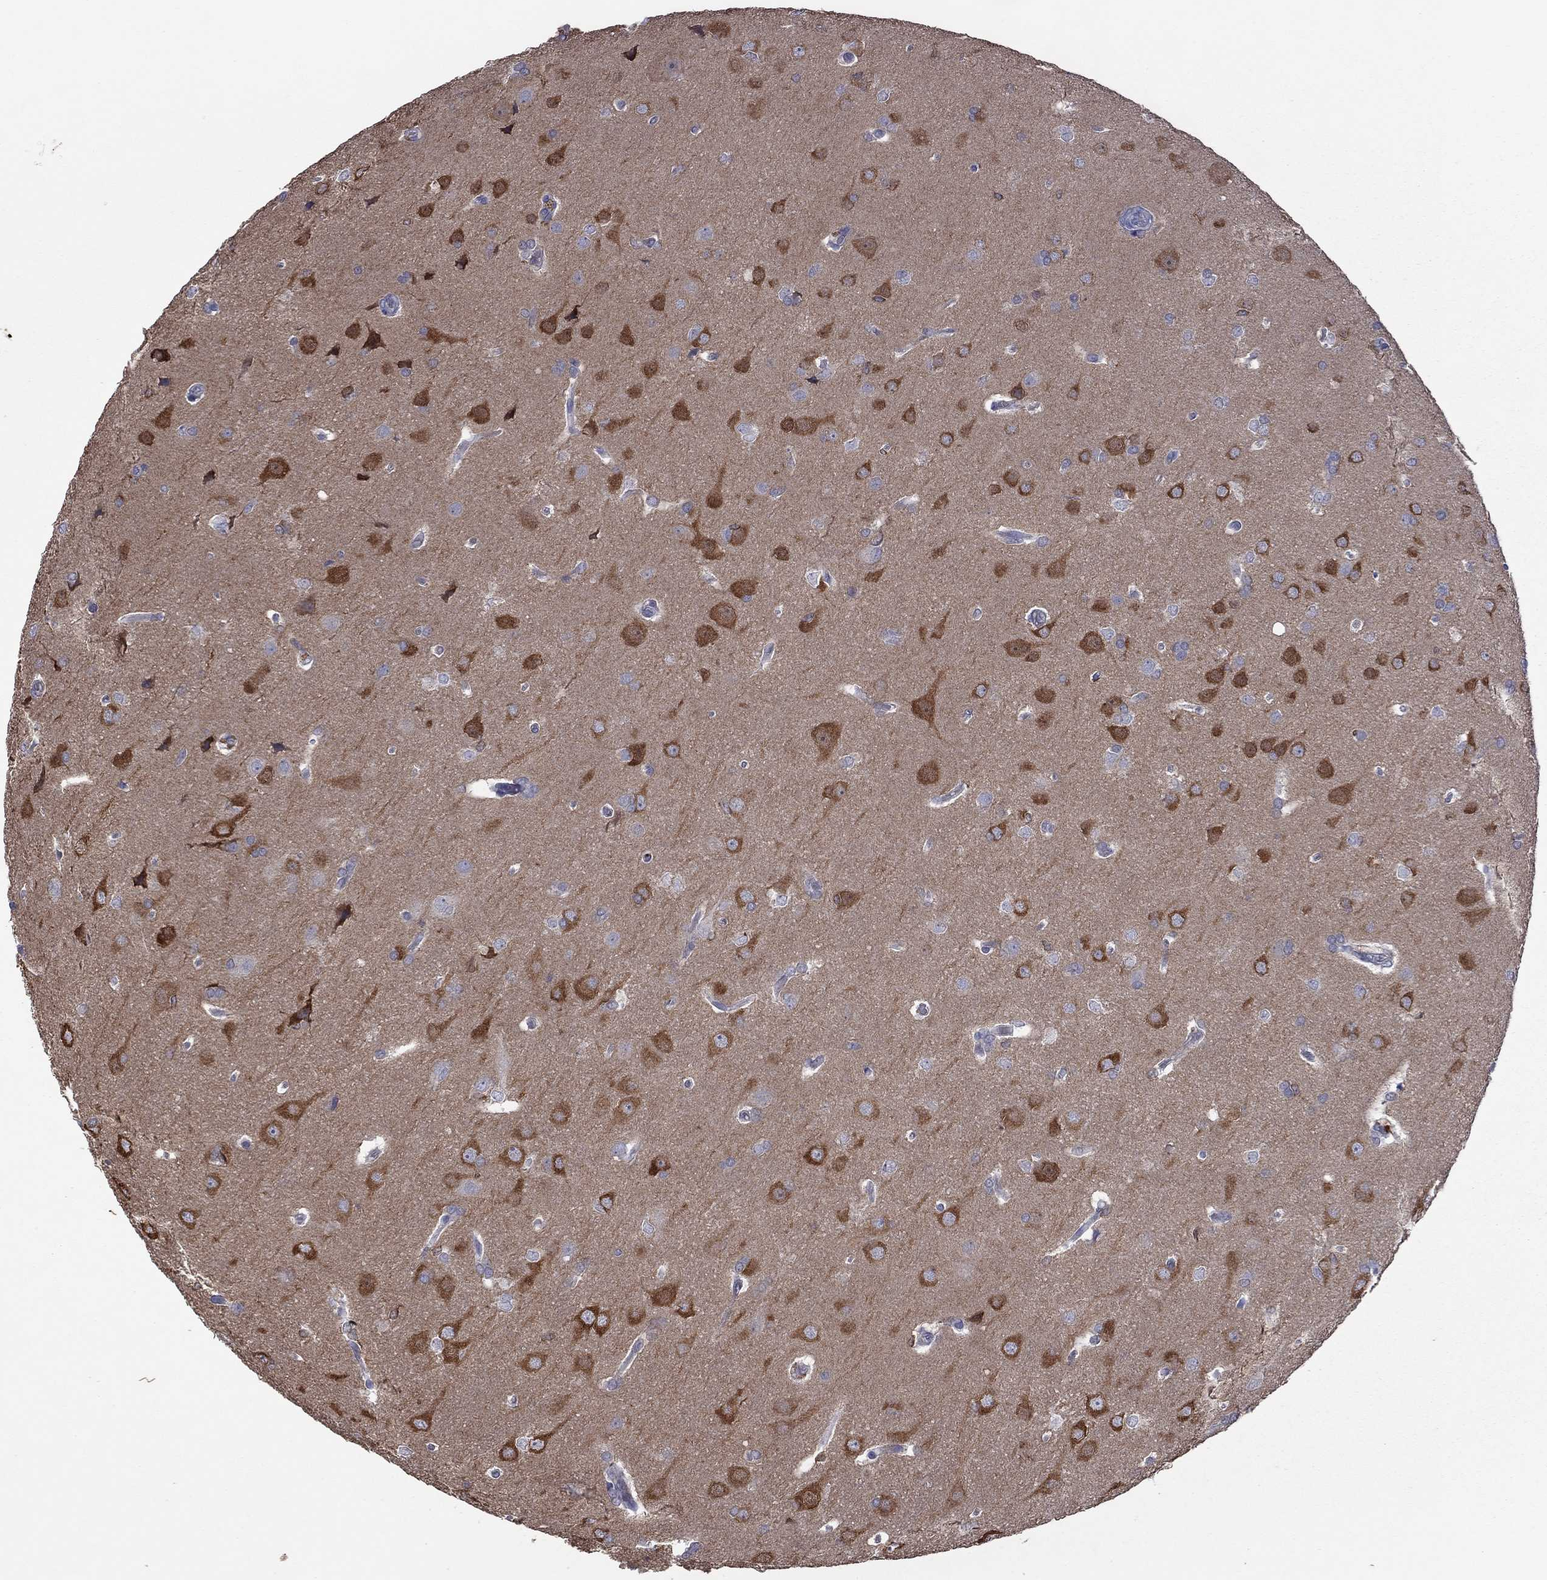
{"staining": {"intensity": "negative", "quantity": "none", "location": "none"}, "tissue": "glioma", "cell_type": "Tumor cells", "image_type": "cancer", "snomed": [{"axis": "morphology", "description": "Glioma, malignant, Low grade"}, {"axis": "topography", "description": "Brain"}], "caption": "DAB immunohistochemical staining of glioma displays no significant staining in tumor cells.", "gene": "IPCEF1", "patient": {"sex": "female", "age": 32}}